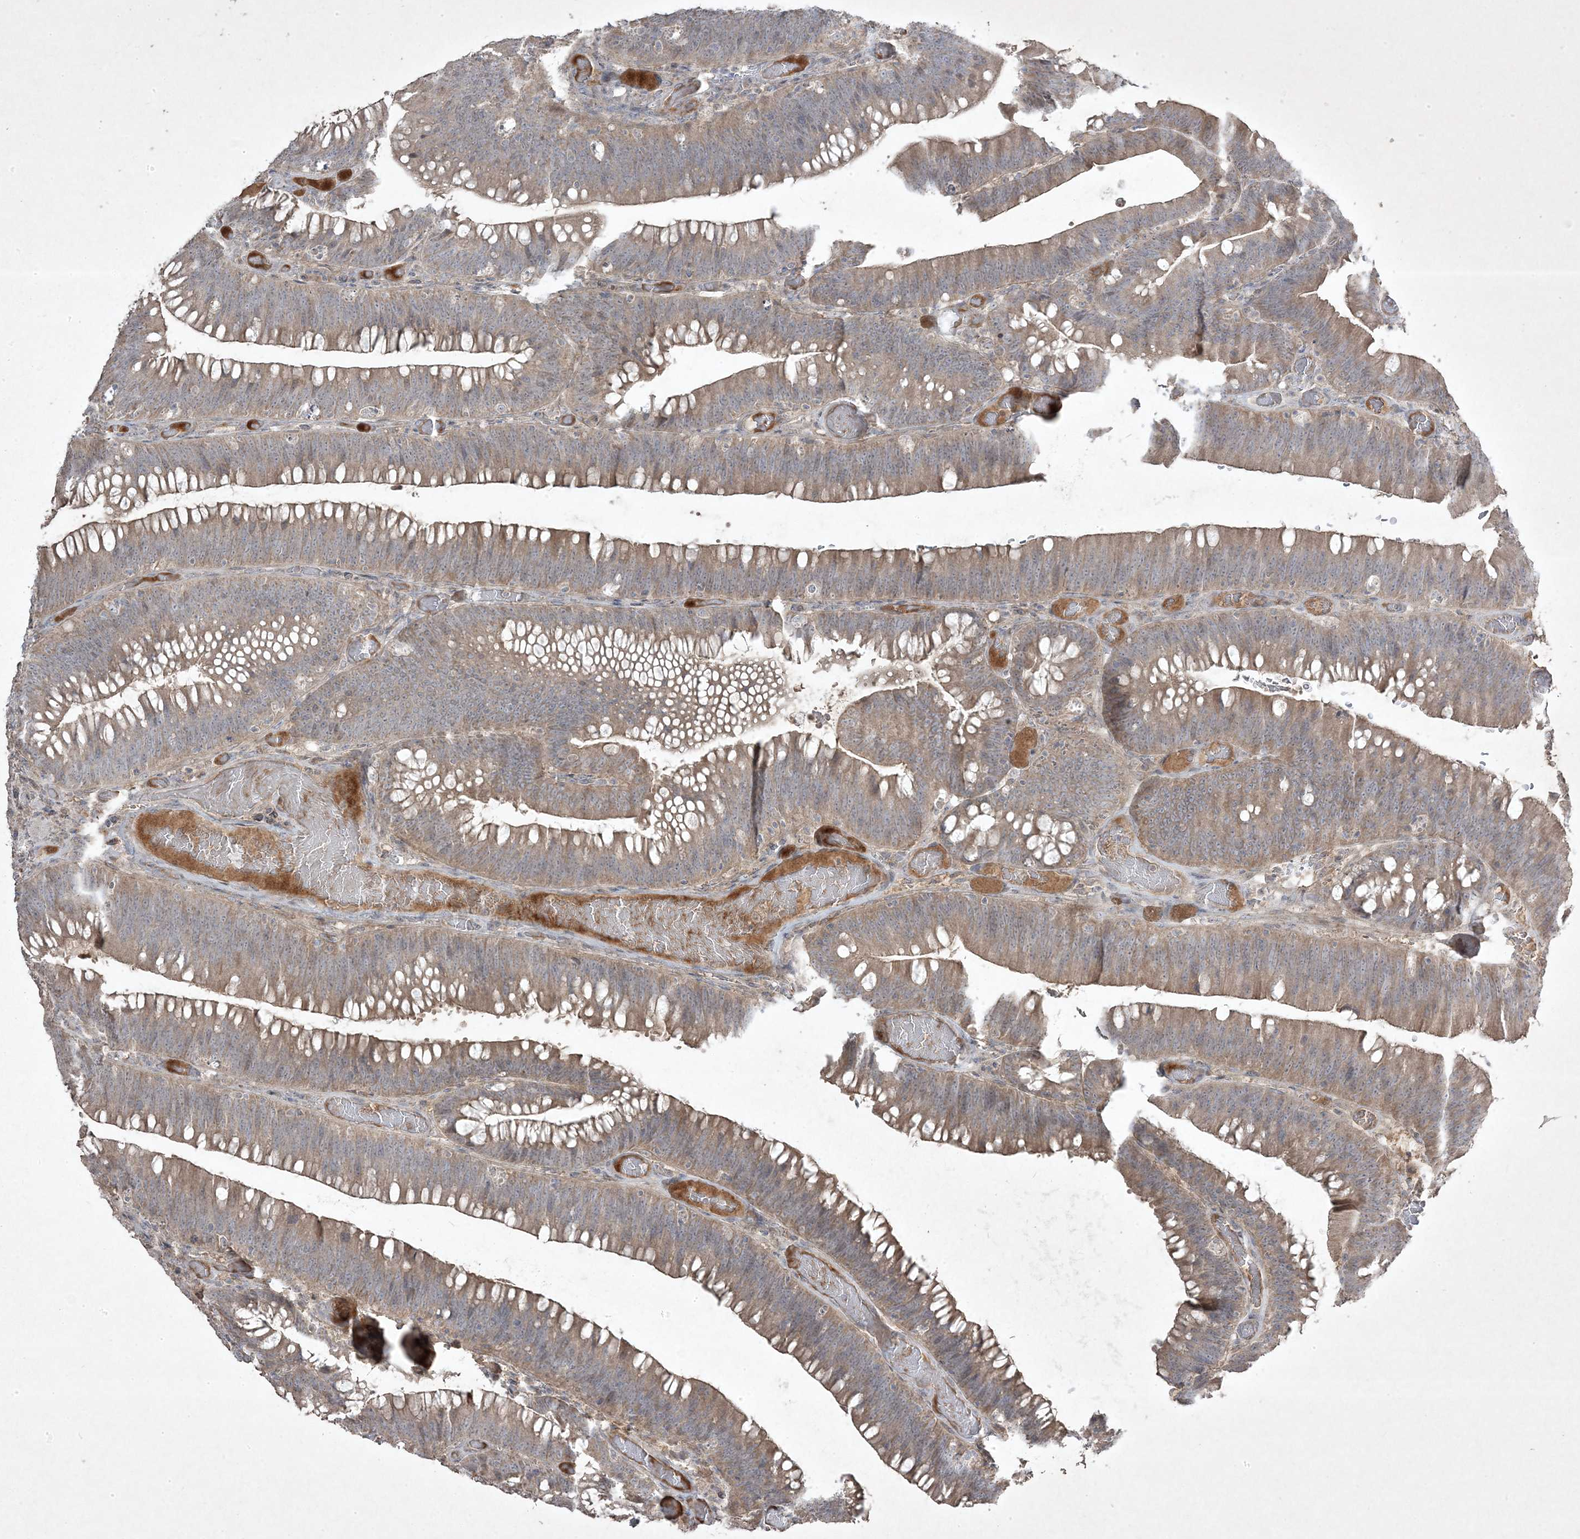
{"staining": {"intensity": "moderate", "quantity": "25%-75%", "location": "cytoplasmic/membranous"}, "tissue": "colorectal cancer", "cell_type": "Tumor cells", "image_type": "cancer", "snomed": [{"axis": "morphology", "description": "Normal tissue, NOS"}, {"axis": "topography", "description": "Colon"}], "caption": "Colorectal cancer stained for a protein (brown) reveals moderate cytoplasmic/membranous positive staining in about 25%-75% of tumor cells.", "gene": "RGL4", "patient": {"sex": "female", "age": 82}}